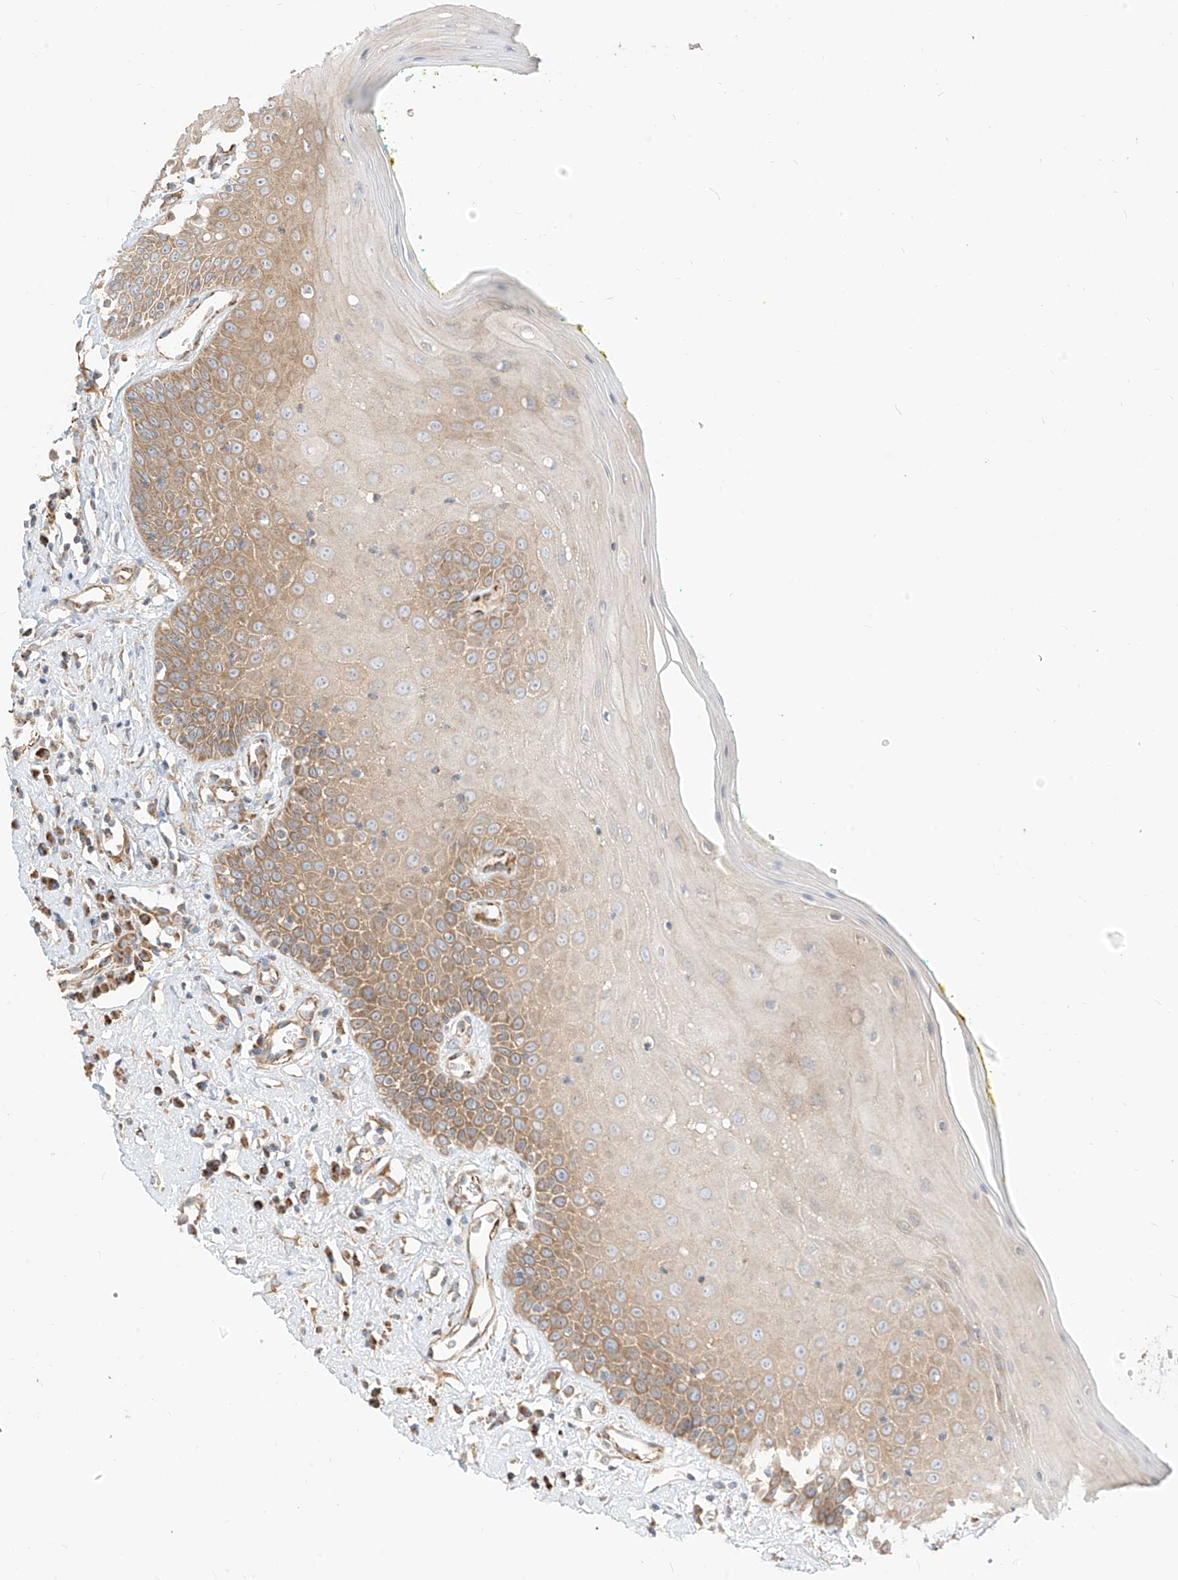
{"staining": {"intensity": "moderate", "quantity": "25%-75%", "location": "cytoplasmic/membranous"}, "tissue": "oral mucosa", "cell_type": "Squamous epithelial cells", "image_type": "normal", "snomed": [{"axis": "morphology", "description": "Normal tissue, NOS"}, {"axis": "morphology", "description": "Squamous cell carcinoma, NOS"}, {"axis": "topography", "description": "Oral tissue"}, {"axis": "topography", "description": "Head-Neck"}], "caption": "Moderate cytoplasmic/membranous positivity for a protein is present in approximately 25%-75% of squamous epithelial cells of normal oral mucosa using immunohistochemistry.", "gene": "PLCL1", "patient": {"sex": "female", "age": 70}}